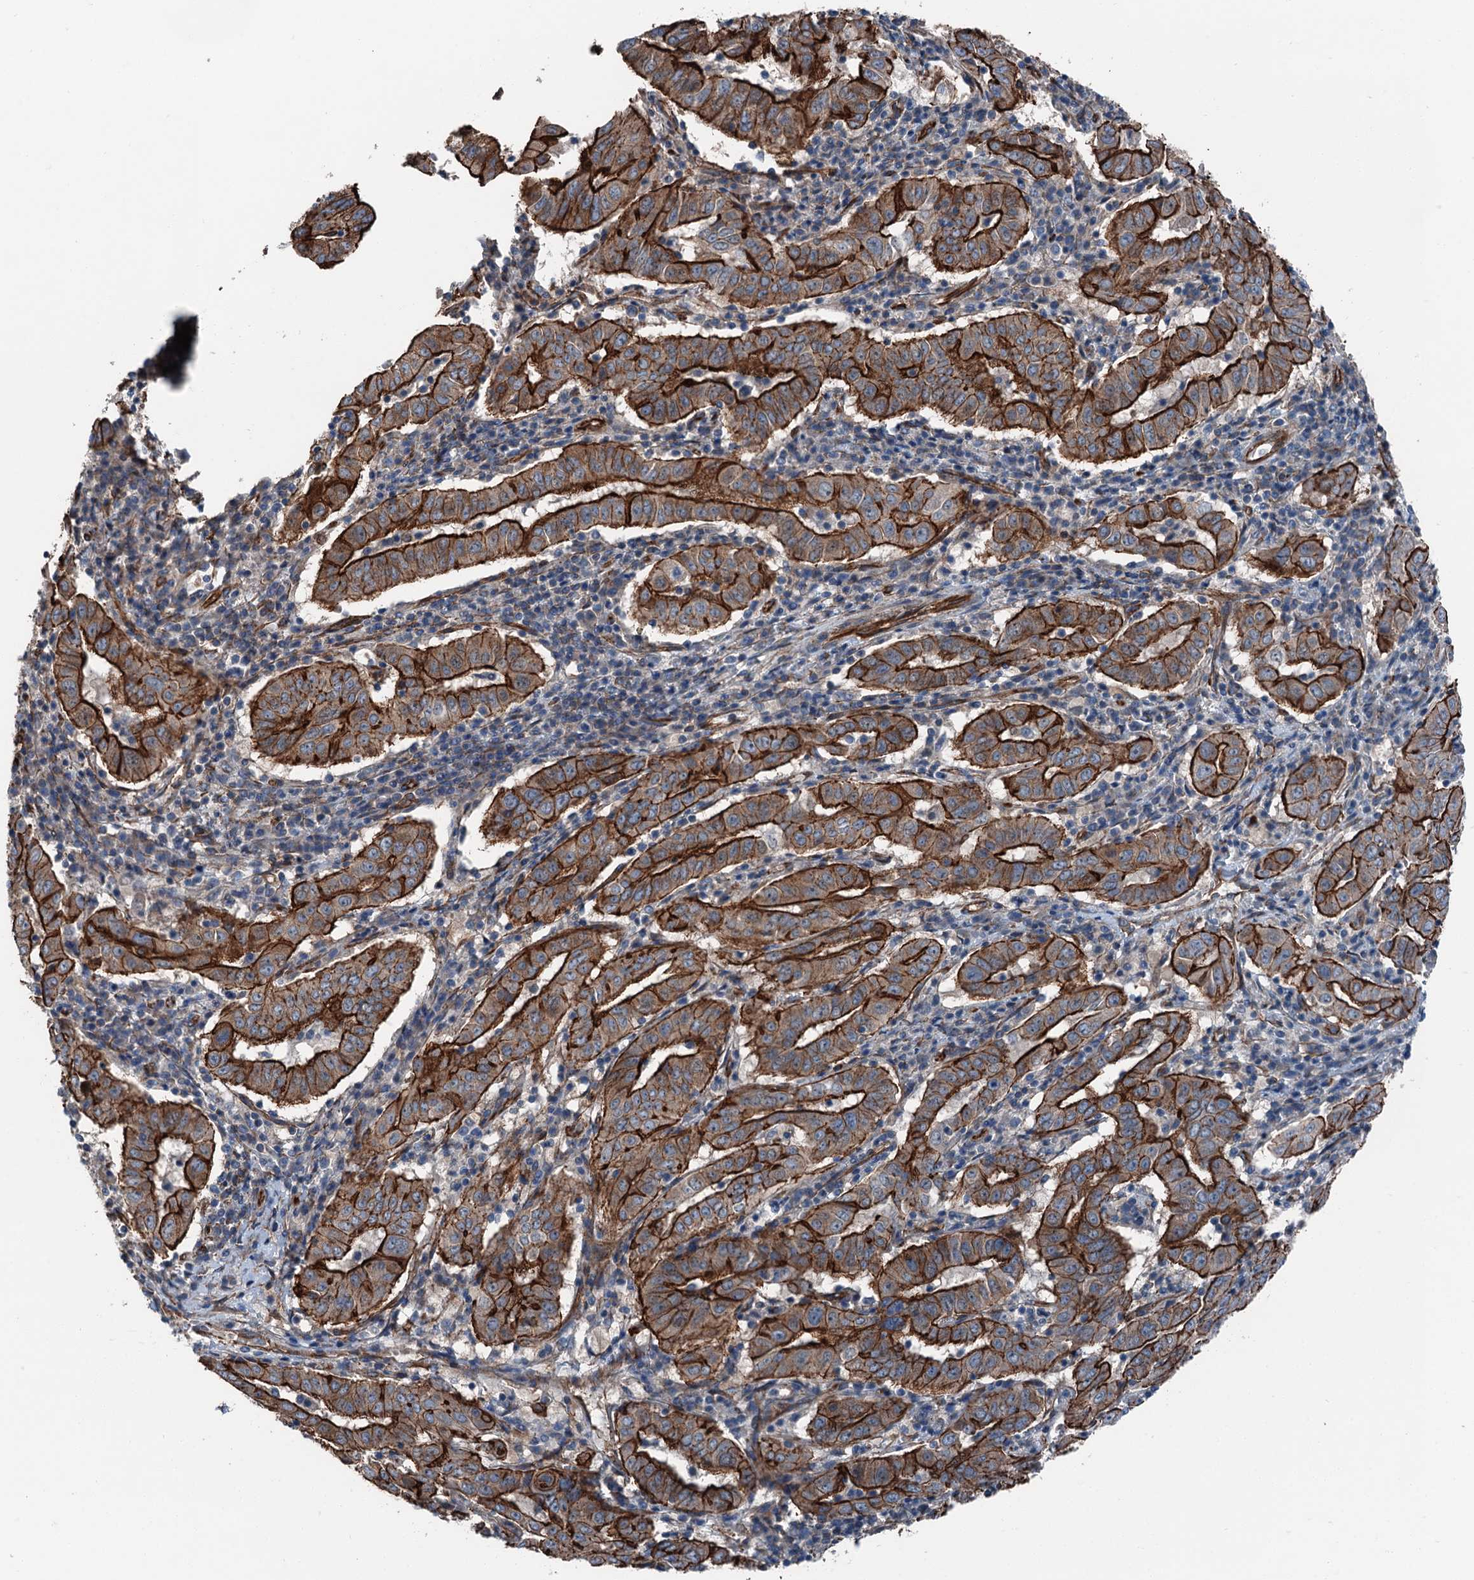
{"staining": {"intensity": "strong", "quantity": ">75%", "location": "cytoplasmic/membranous"}, "tissue": "pancreatic cancer", "cell_type": "Tumor cells", "image_type": "cancer", "snomed": [{"axis": "morphology", "description": "Adenocarcinoma, NOS"}, {"axis": "topography", "description": "Pancreas"}], "caption": "Human pancreatic cancer (adenocarcinoma) stained with a brown dye shows strong cytoplasmic/membranous positive staining in about >75% of tumor cells.", "gene": "NMRAL1", "patient": {"sex": "male", "age": 63}}